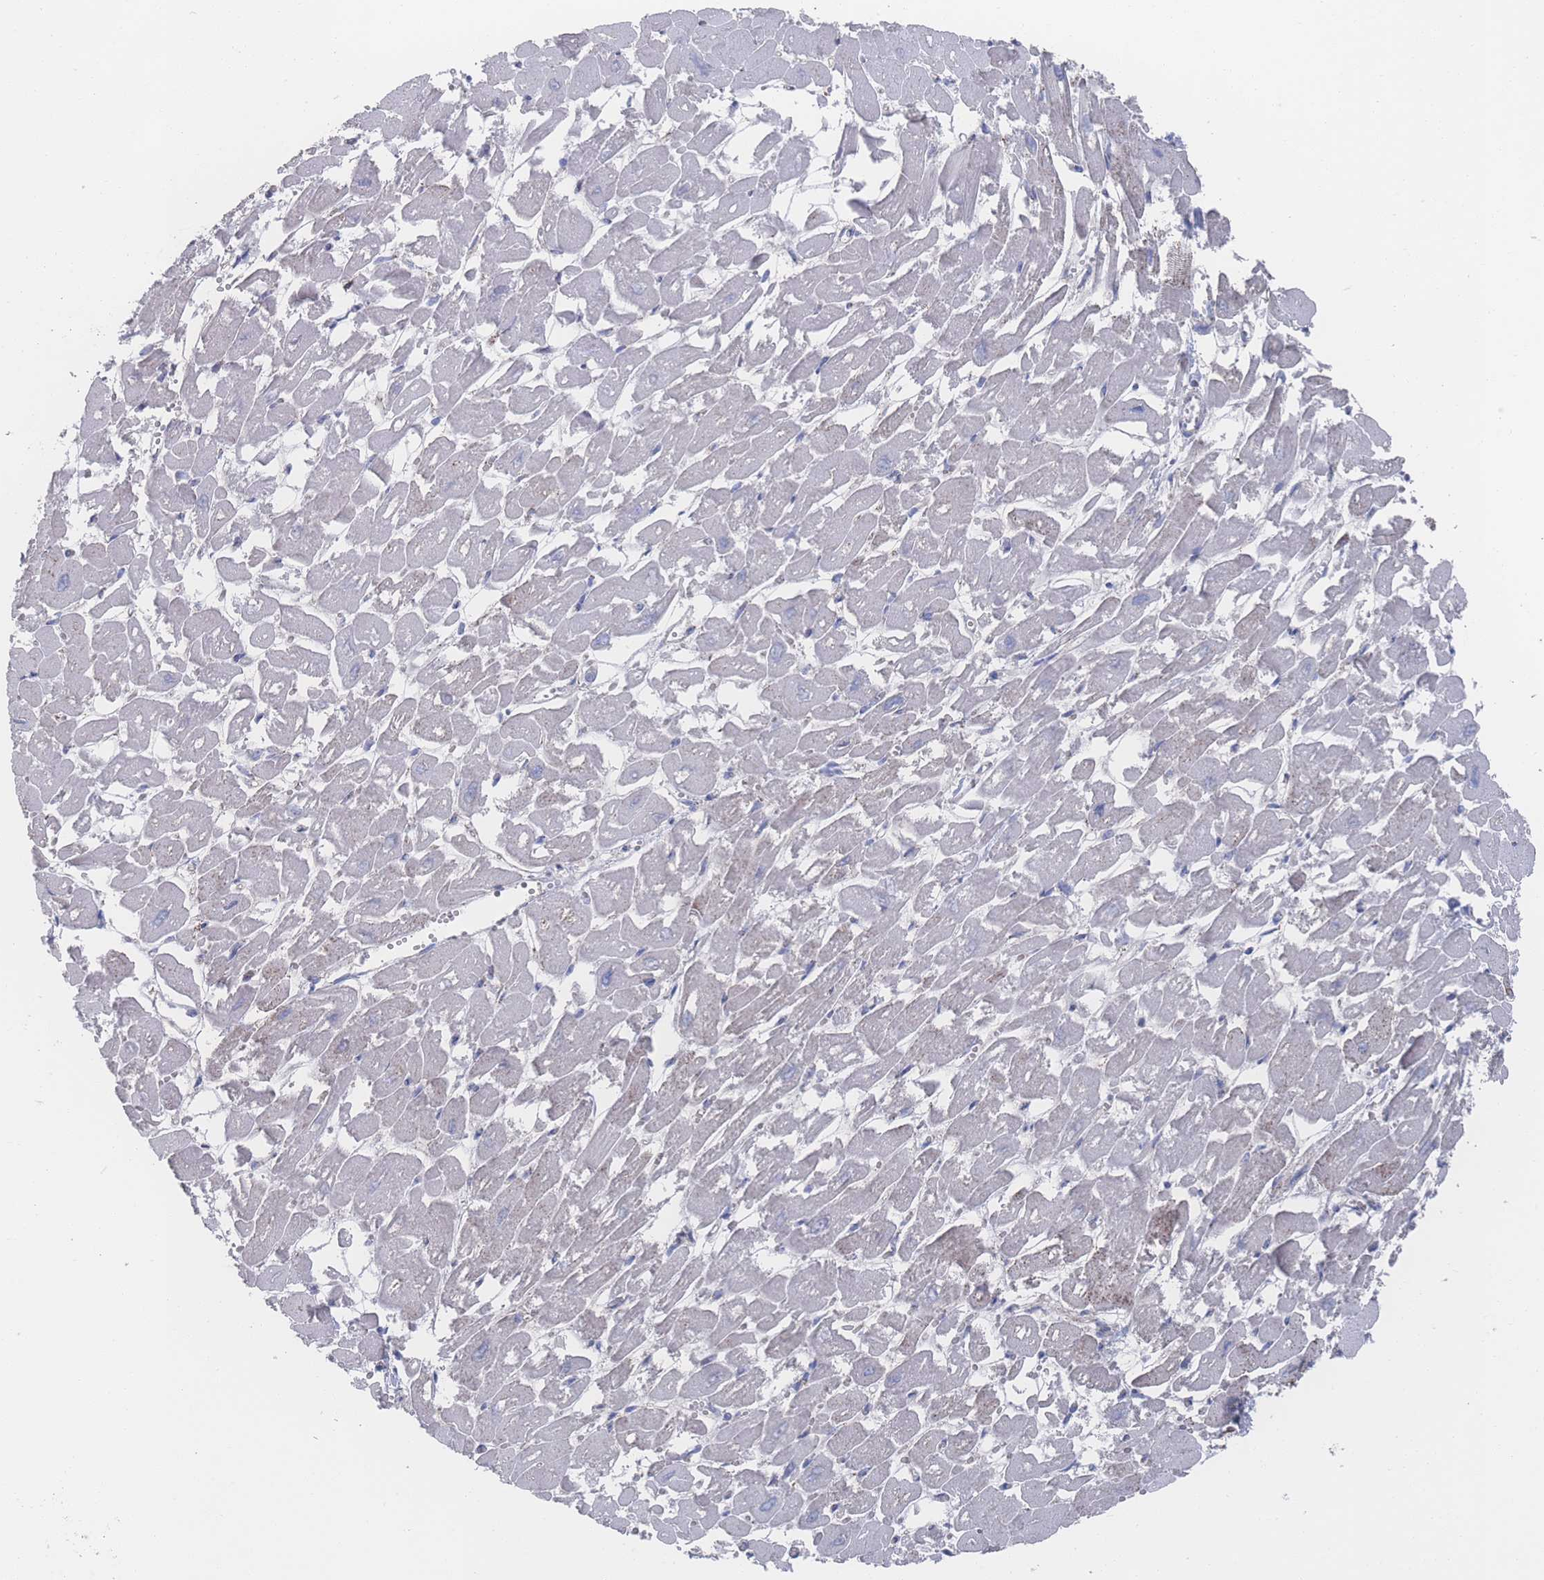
{"staining": {"intensity": "weak", "quantity": "25%-75%", "location": "cytoplasmic/membranous"}, "tissue": "heart muscle", "cell_type": "Cardiomyocytes", "image_type": "normal", "snomed": [{"axis": "morphology", "description": "Normal tissue, NOS"}, {"axis": "topography", "description": "Heart"}], "caption": "Protein staining by IHC displays weak cytoplasmic/membranous staining in approximately 25%-75% of cardiomyocytes in benign heart muscle.", "gene": "PEX14", "patient": {"sex": "male", "age": 54}}